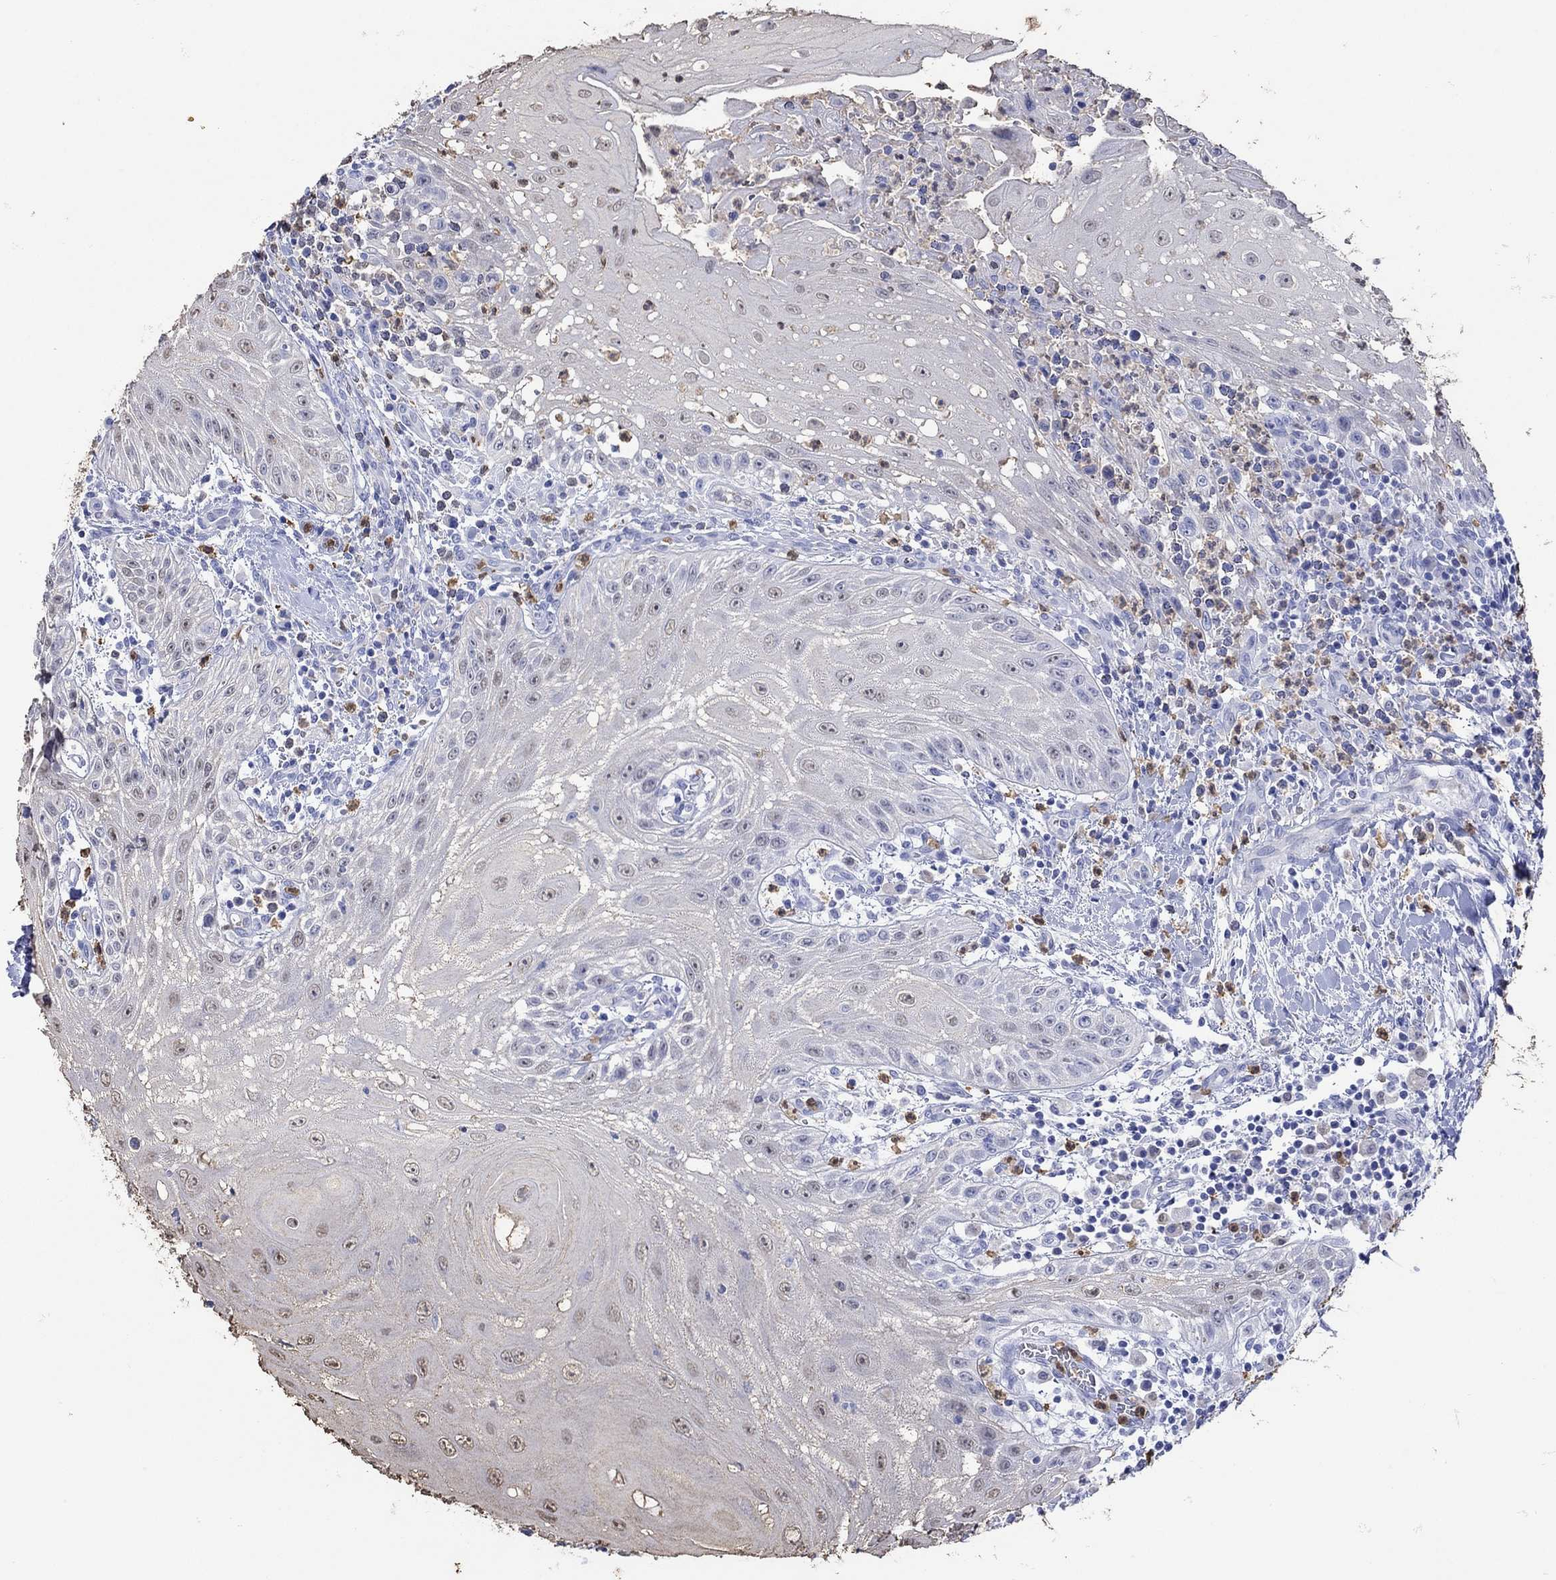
{"staining": {"intensity": "weak", "quantity": "<25%", "location": "cytoplasmic/membranous,nuclear"}, "tissue": "head and neck cancer", "cell_type": "Tumor cells", "image_type": "cancer", "snomed": [{"axis": "morphology", "description": "Squamous cell carcinoma, NOS"}, {"axis": "topography", "description": "Oral tissue"}, {"axis": "topography", "description": "Head-Neck"}], "caption": "Immunohistochemistry (IHC) of squamous cell carcinoma (head and neck) displays no expression in tumor cells.", "gene": "LINGO3", "patient": {"sex": "male", "age": 58}}